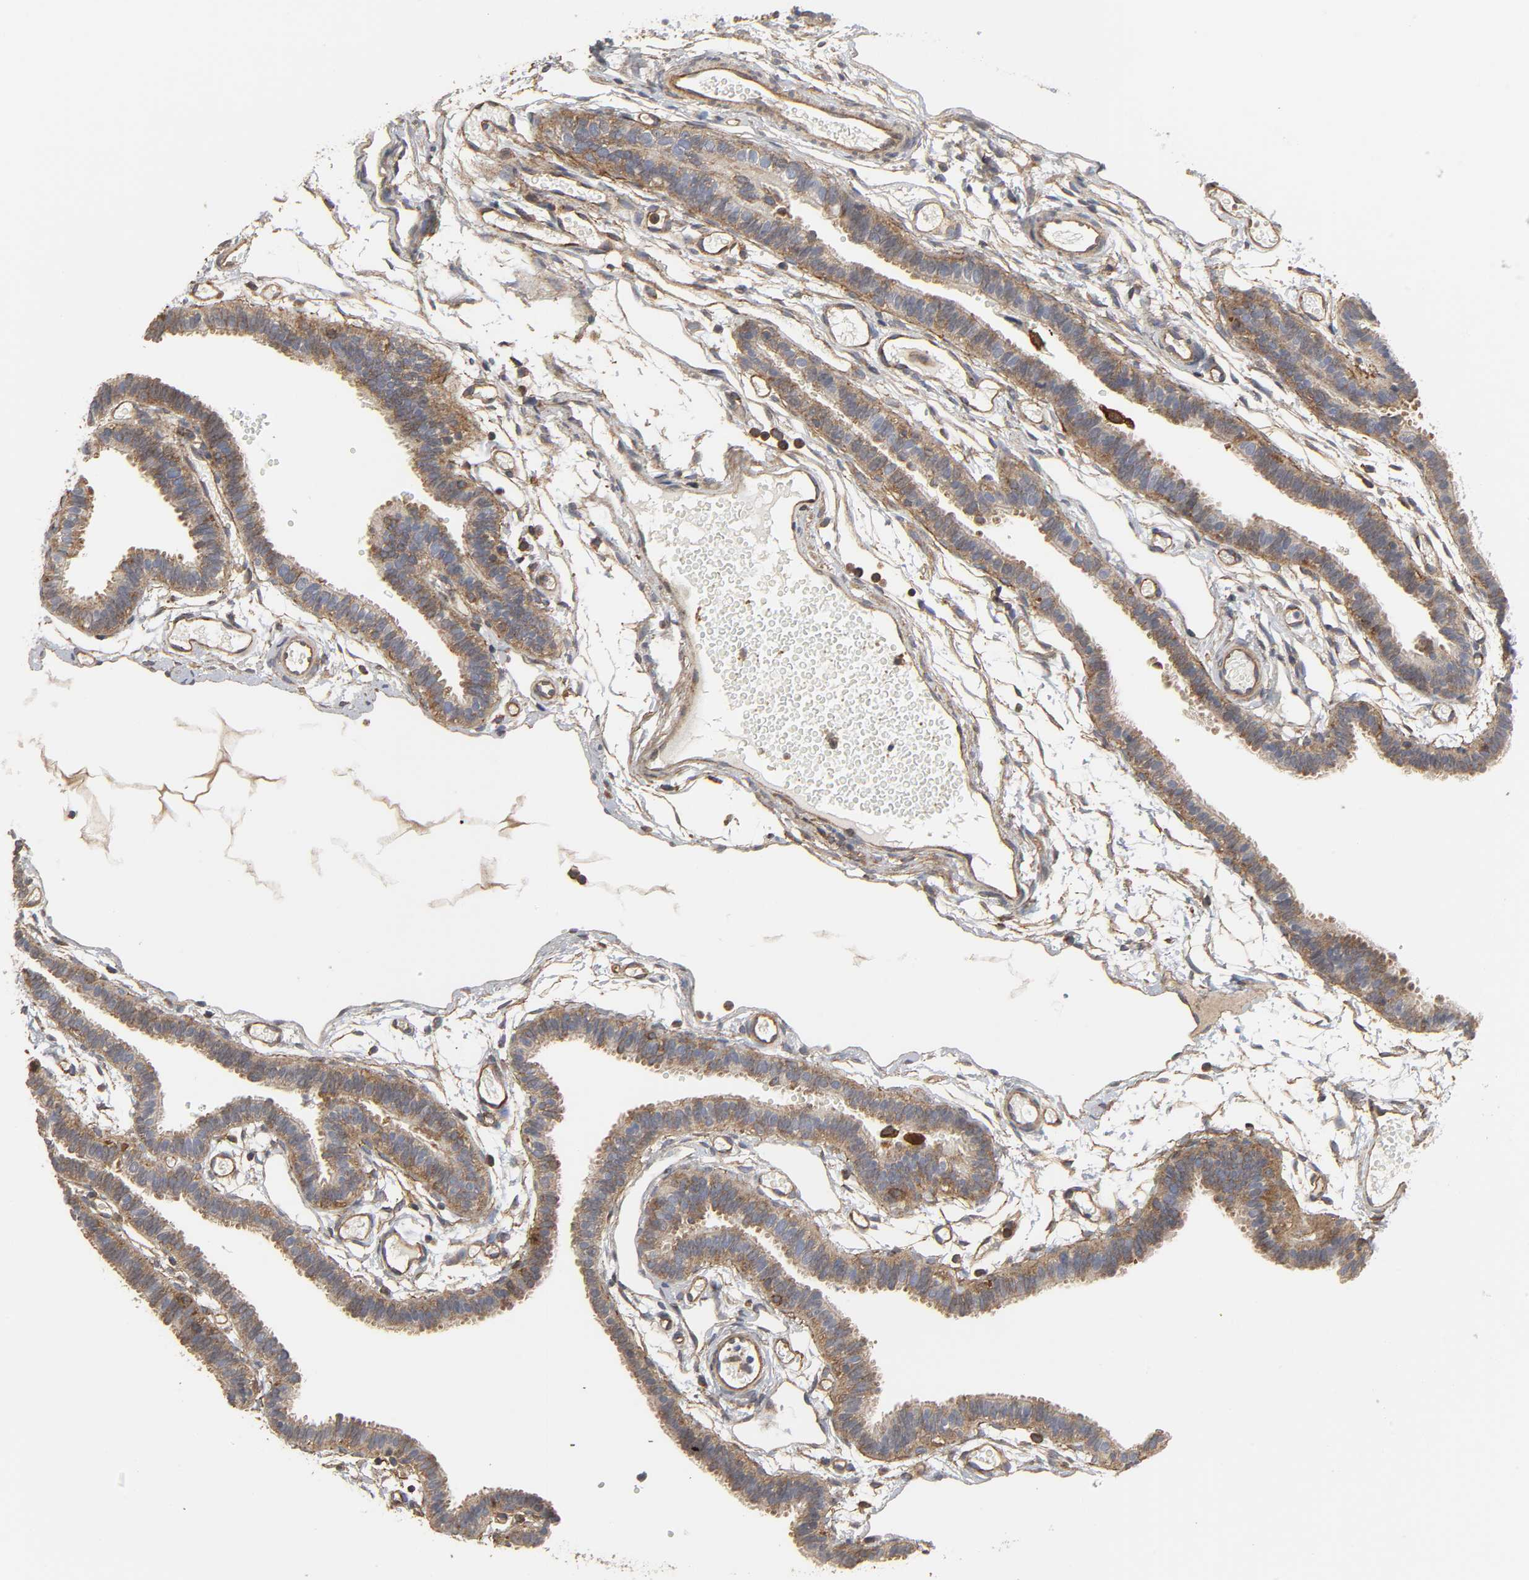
{"staining": {"intensity": "moderate", "quantity": ">75%", "location": "cytoplasmic/membranous"}, "tissue": "fallopian tube", "cell_type": "Glandular cells", "image_type": "normal", "snomed": [{"axis": "morphology", "description": "Normal tissue, NOS"}, {"axis": "topography", "description": "Fallopian tube"}], "caption": "Protein staining demonstrates moderate cytoplasmic/membranous expression in approximately >75% of glandular cells in normal fallopian tube.", "gene": "SH3GLB1", "patient": {"sex": "female", "age": 29}}